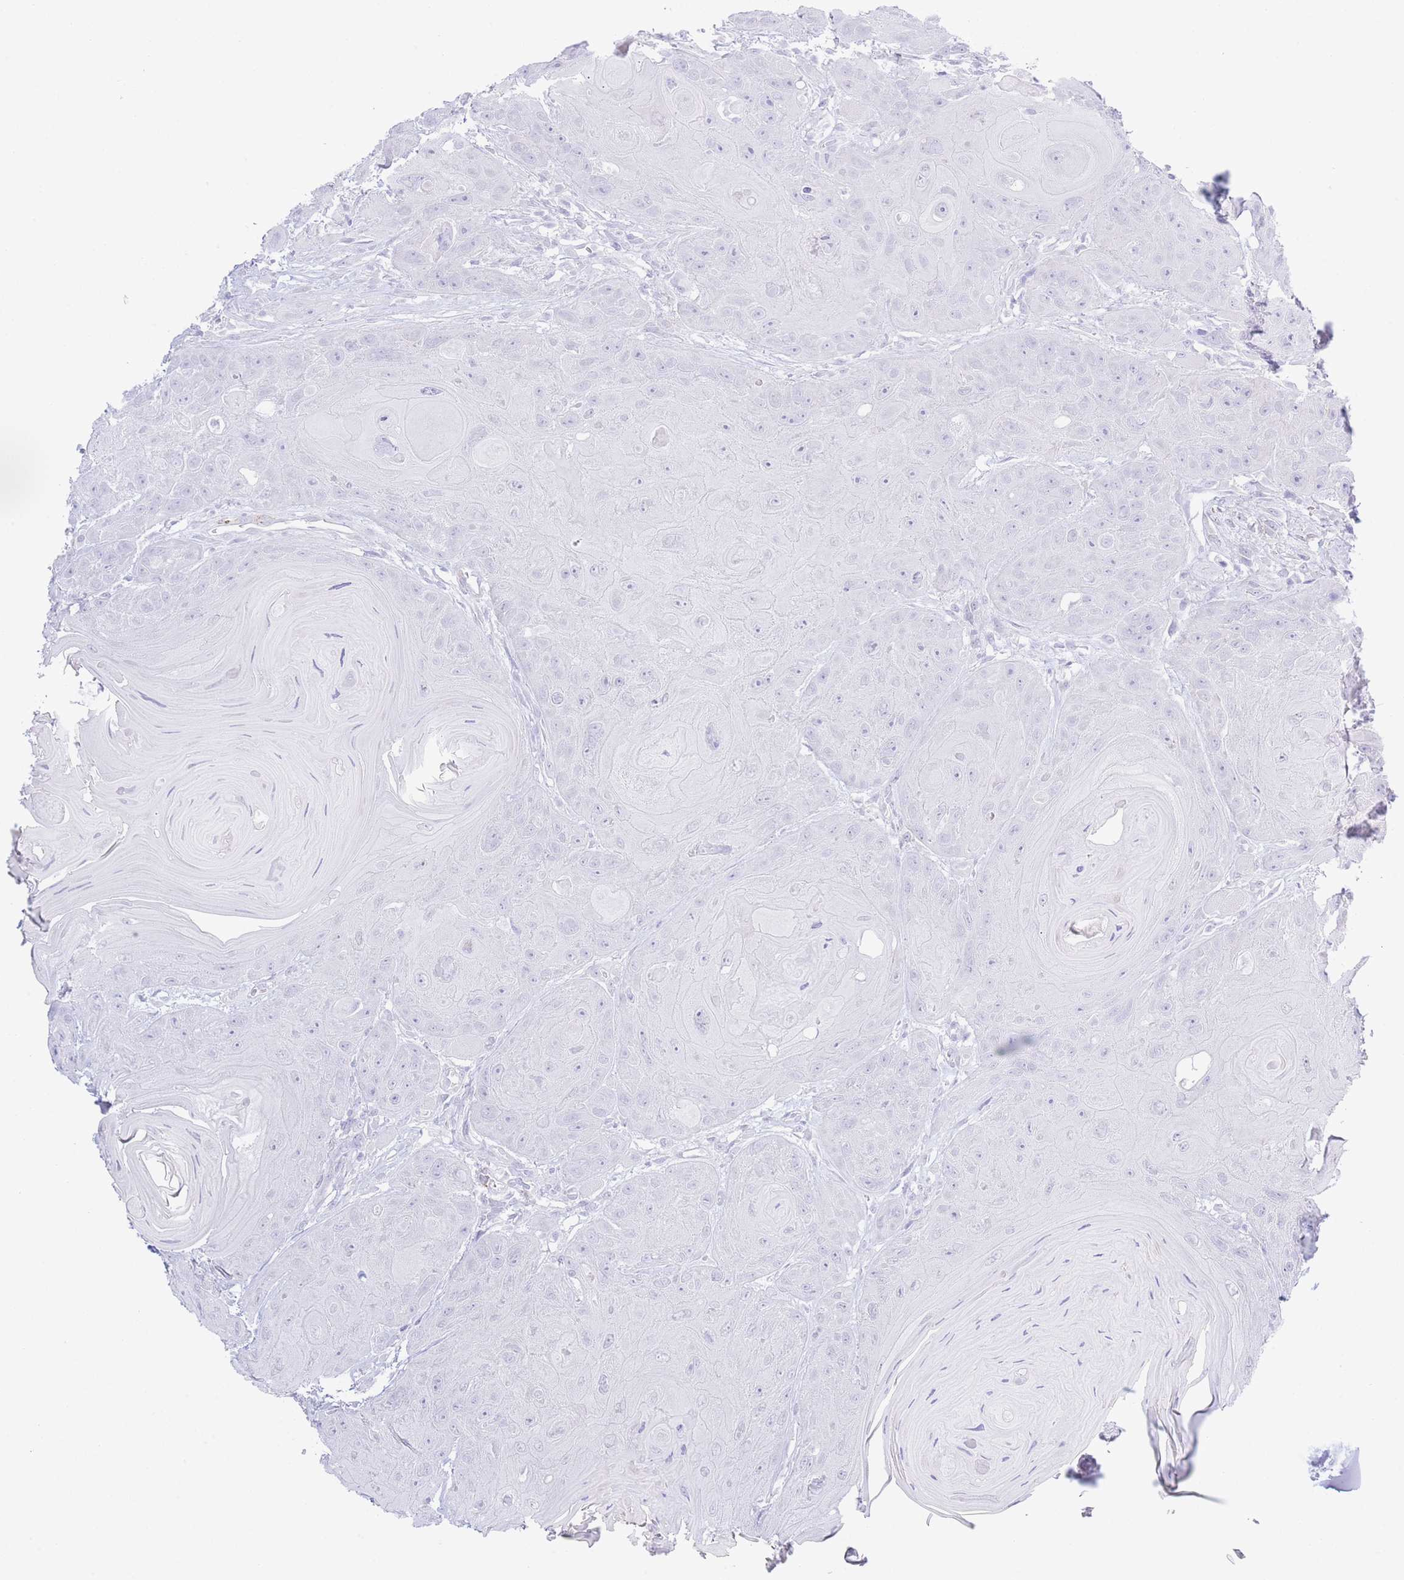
{"staining": {"intensity": "negative", "quantity": "none", "location": "none"}, "tissue": "head and neck cancer", "cell_type": "Tumor cells", "image_type": "cancer", "snomed": [{"axis": "morphology", "description": "Squamous cell carcinoma, NOS"}, {"axis": "topography", "description": "Head-Neck"}], "caption": "DAB (3,3'-diaminobenzidine) immunohistochemical staining of human head and neck cancer reveals no significant expression in tumor cells. Nuclei are stained in blue.", "gene": "PKLR", "patient": {"sex": "female", "age": 59}}